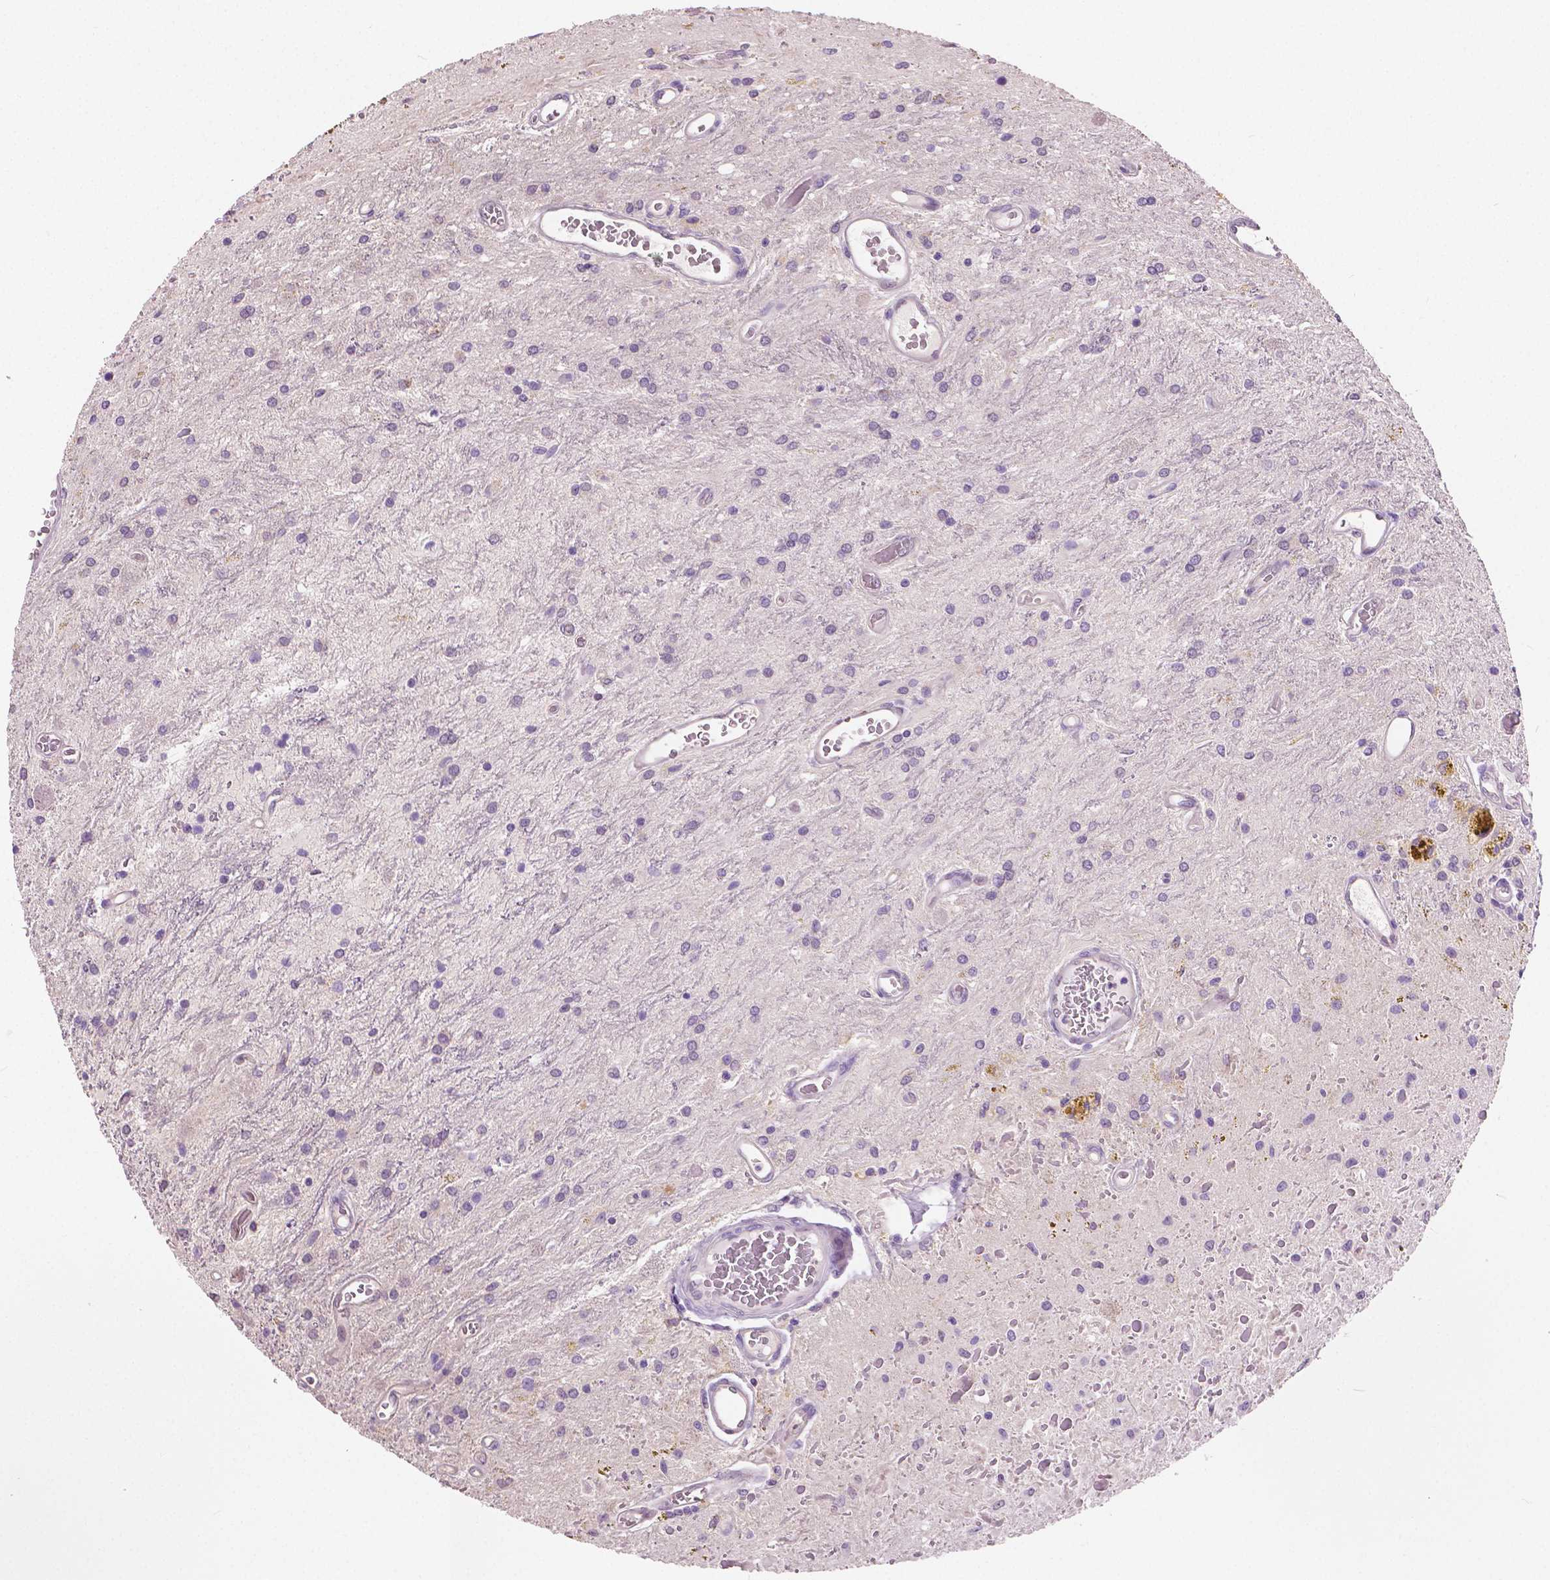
{"staining": {"intensity": "negative", "quantity": "none", "location": "none"}, "tissue": "glioma", "cell_type": "Tumor cells", "image_type": "cancer", "snomed": [{"axis": "morphology", "description": "Glioma, malignant, Low grade"}, {"axis": "topography", "description": "Cerebellum"}], "caption": "DAB (3,3'-diaminobenzidine) immunohistochemical staining of low-grade glioma (malignant) exhibits no significant staining in tumor cells.", "gene": "TKFC", "patient": {"sex": "female", "age": 14}}